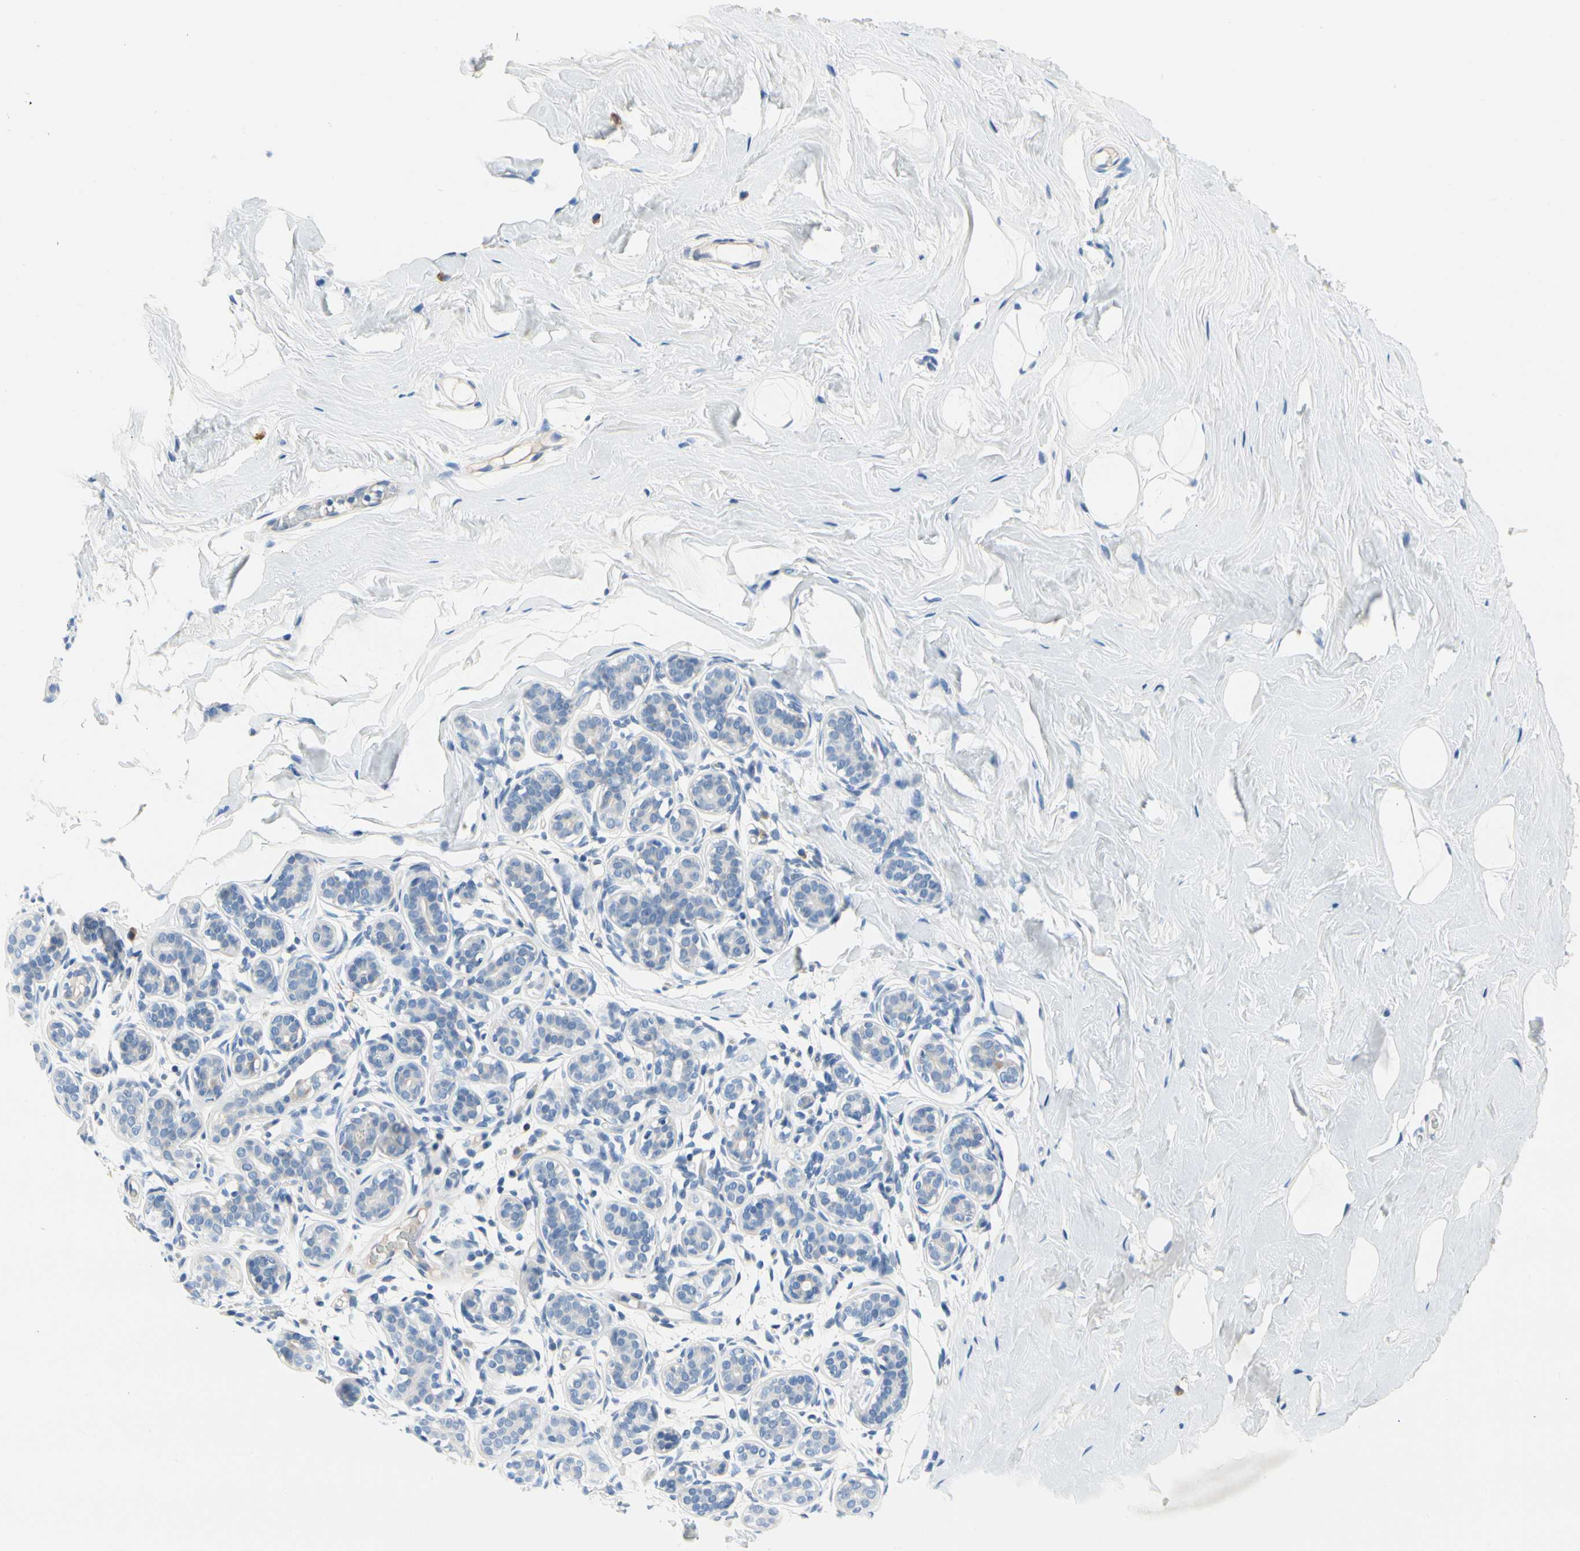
{"staining": {"intensity": "negative", "quantity": "none", "location": "none"}, "tissue": "breast", "cell_type": "Adipocytes", "image_type": "normal", "snomed": [{"axis": "morphology", "description": "Normal tissue, NOS"}, {"axis": "topography", "description": "Breast"}], "caption": "Immunohistochemical staining of unremarkable breast displays no significant expression in adipocytes. The staining was performed using DAB to visualize the protein expression in brown, while the nuclei were stained in blue with hematoxylin (Magnification: 20x).", "gene": "STXBP1", "patient": {"sex": "female", "age": 75}}